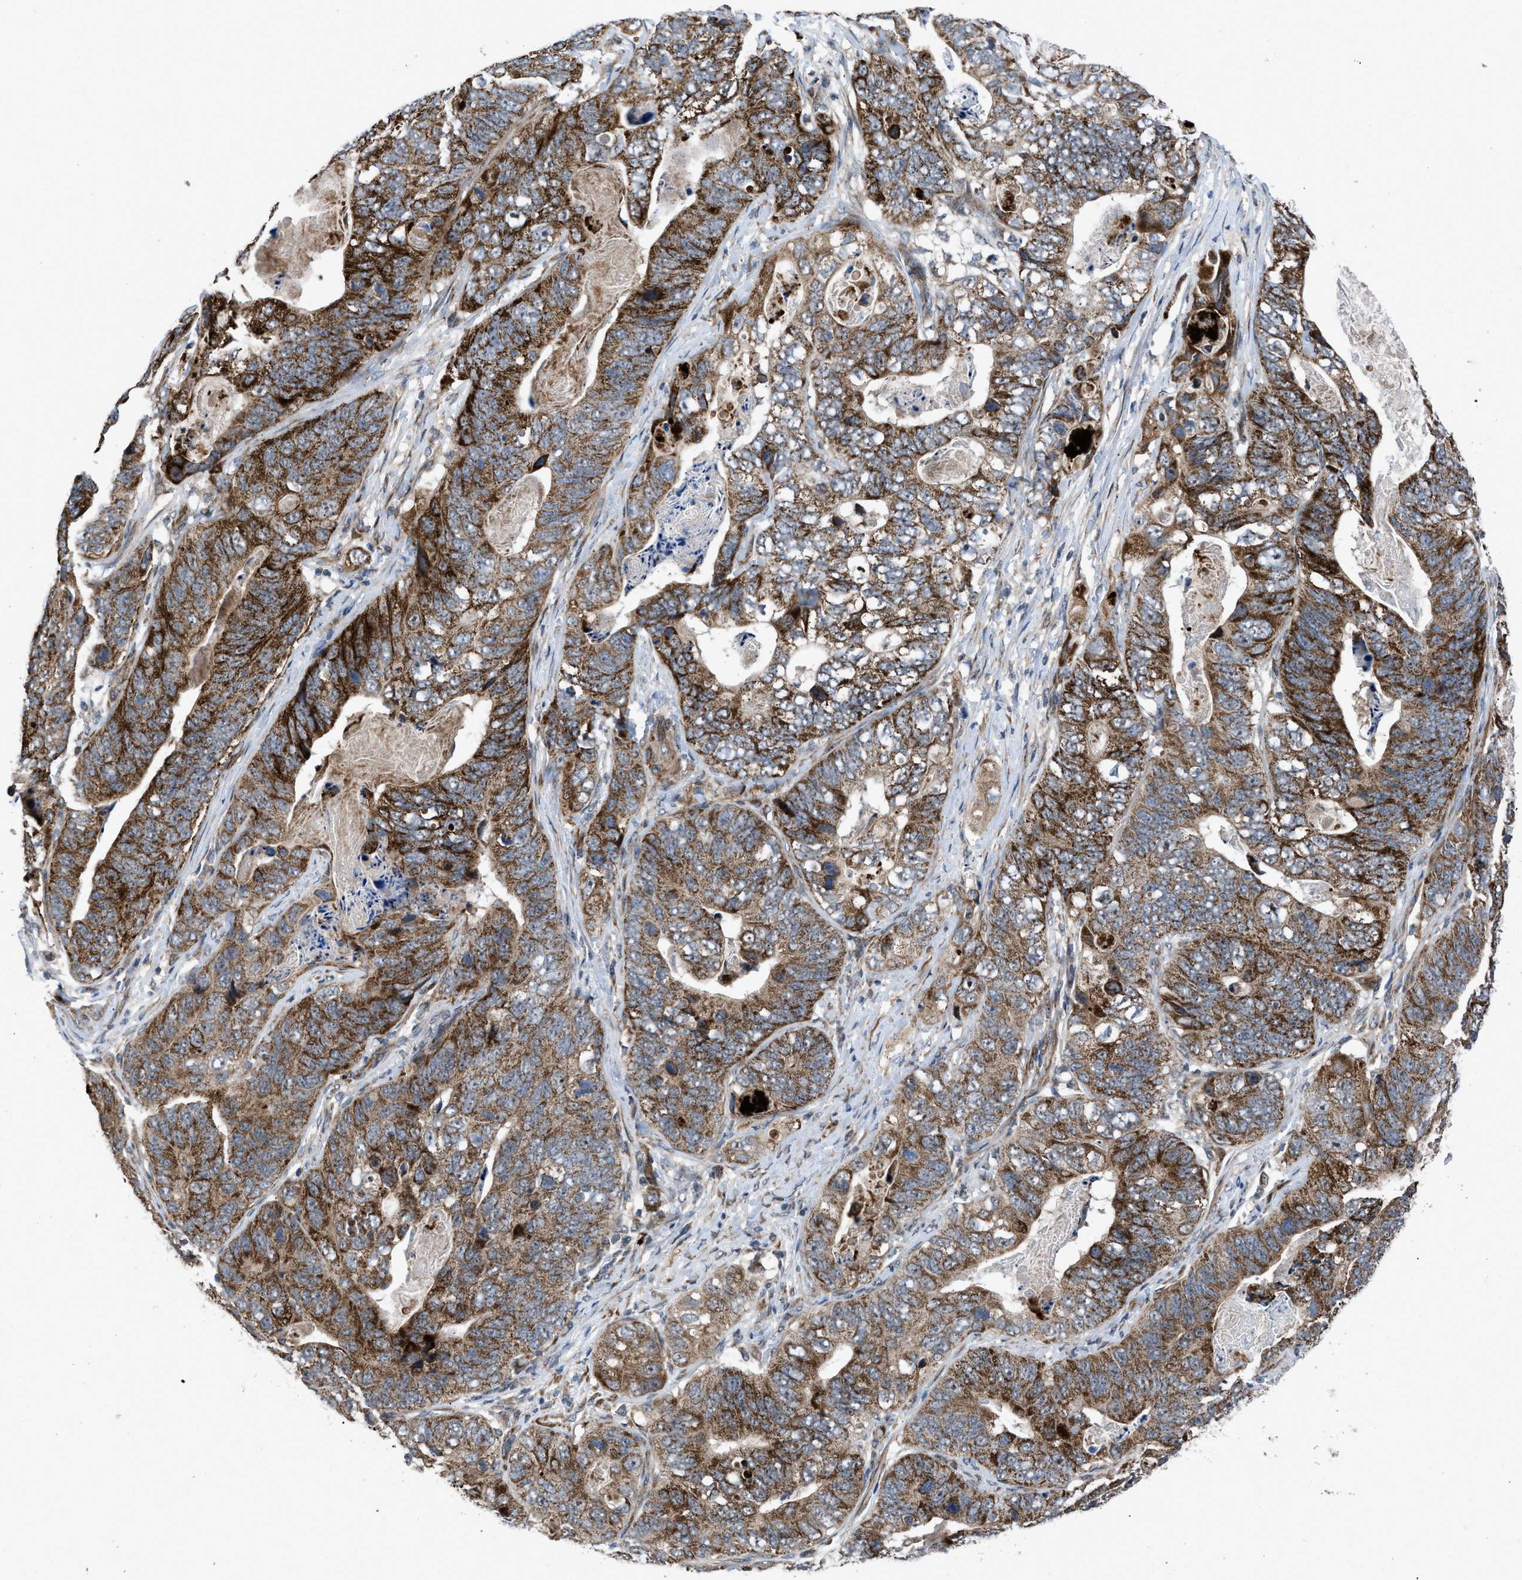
{"staining": {"intensity": "strong", "quantity": ">75%", "location": "cytoplasmic/membranous"}, "tissue": "stomach cancer", "cell_type": "Tumor cells", "image_type": "cancer", "snomed": [{"axis": "morphology", "description": "Adenocarcinoma, NOS"}, {"axis": "topography", "description": "Stomach"}], "caption": "DAB immunohistochemical staining of stomach cancer (adenocarcinoma) displays strong cytoplasmic/membranous protein expression in approximately >75% of tumor cells.", "gene": "AP3M2", "patient": {"sex": "female", "age": 89}}